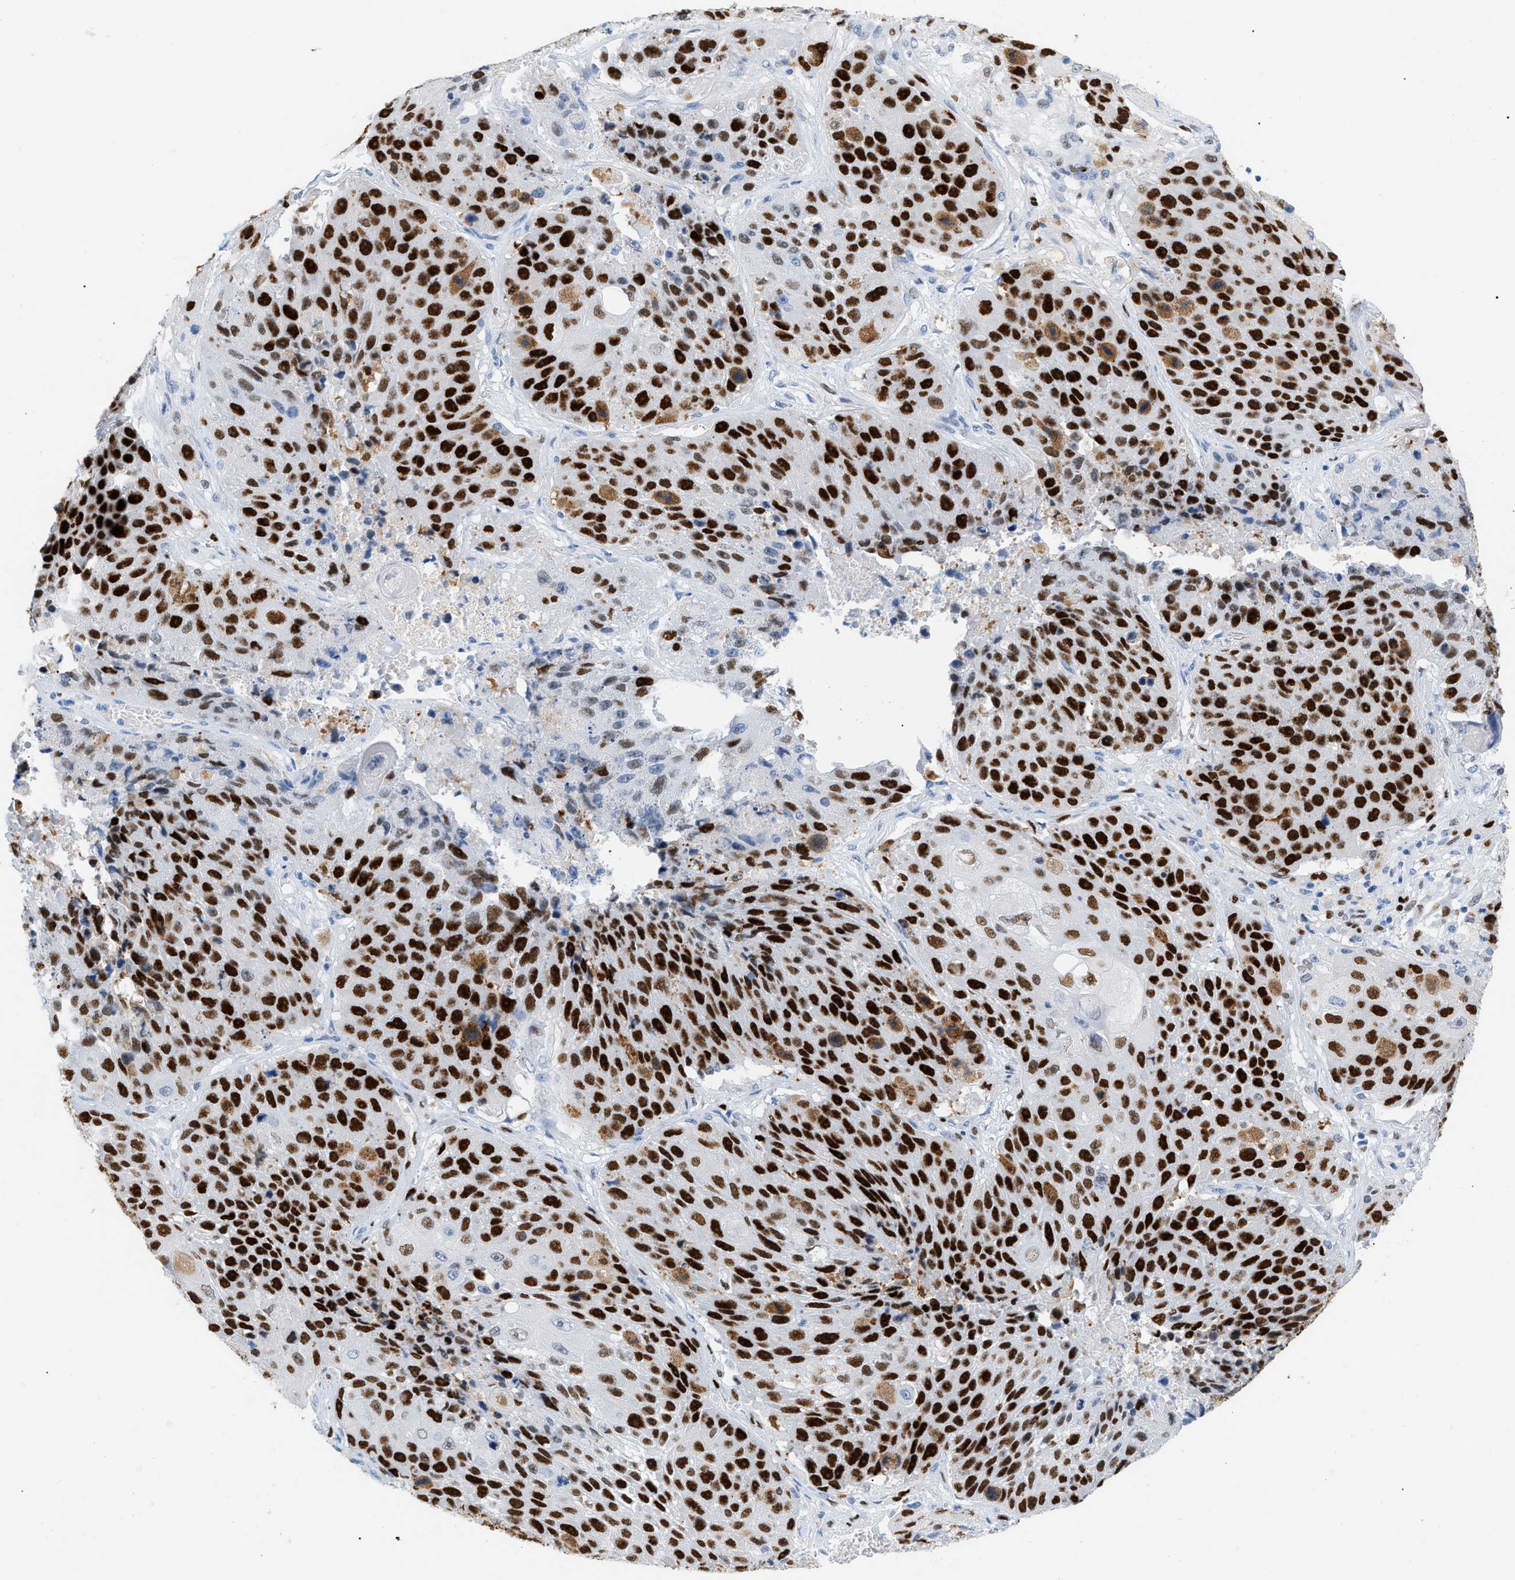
{"staining": {"intensity": "strong", "quantity": ">75%", "location": "cytoplasmic/membranous,nuclear"}, "tissue": "lung cancer", "cell_type": "Tumor cells", "image_type": "cancer", "snomed": [{"axis": "morphology", "description": "Squamous cell carcinoma, NOS"}, {"axis": "topography", "description": "Lung"}], "caption": "Immunohistochemistry (IHC) (DAB) staining of human lung cancer (squamous cell carcinoma) reveals strong cytoplasmic/membranous and nuclear protein positivity in about >75% of tumor cells. Using DAB (3,3'-diaminobenzidine) (brown) and hematoxylin (blue) stains, captured at high magnification using brightfield microscopy.", "gene": "MCM7", "patient": {"sex": "male", "age": 61}}